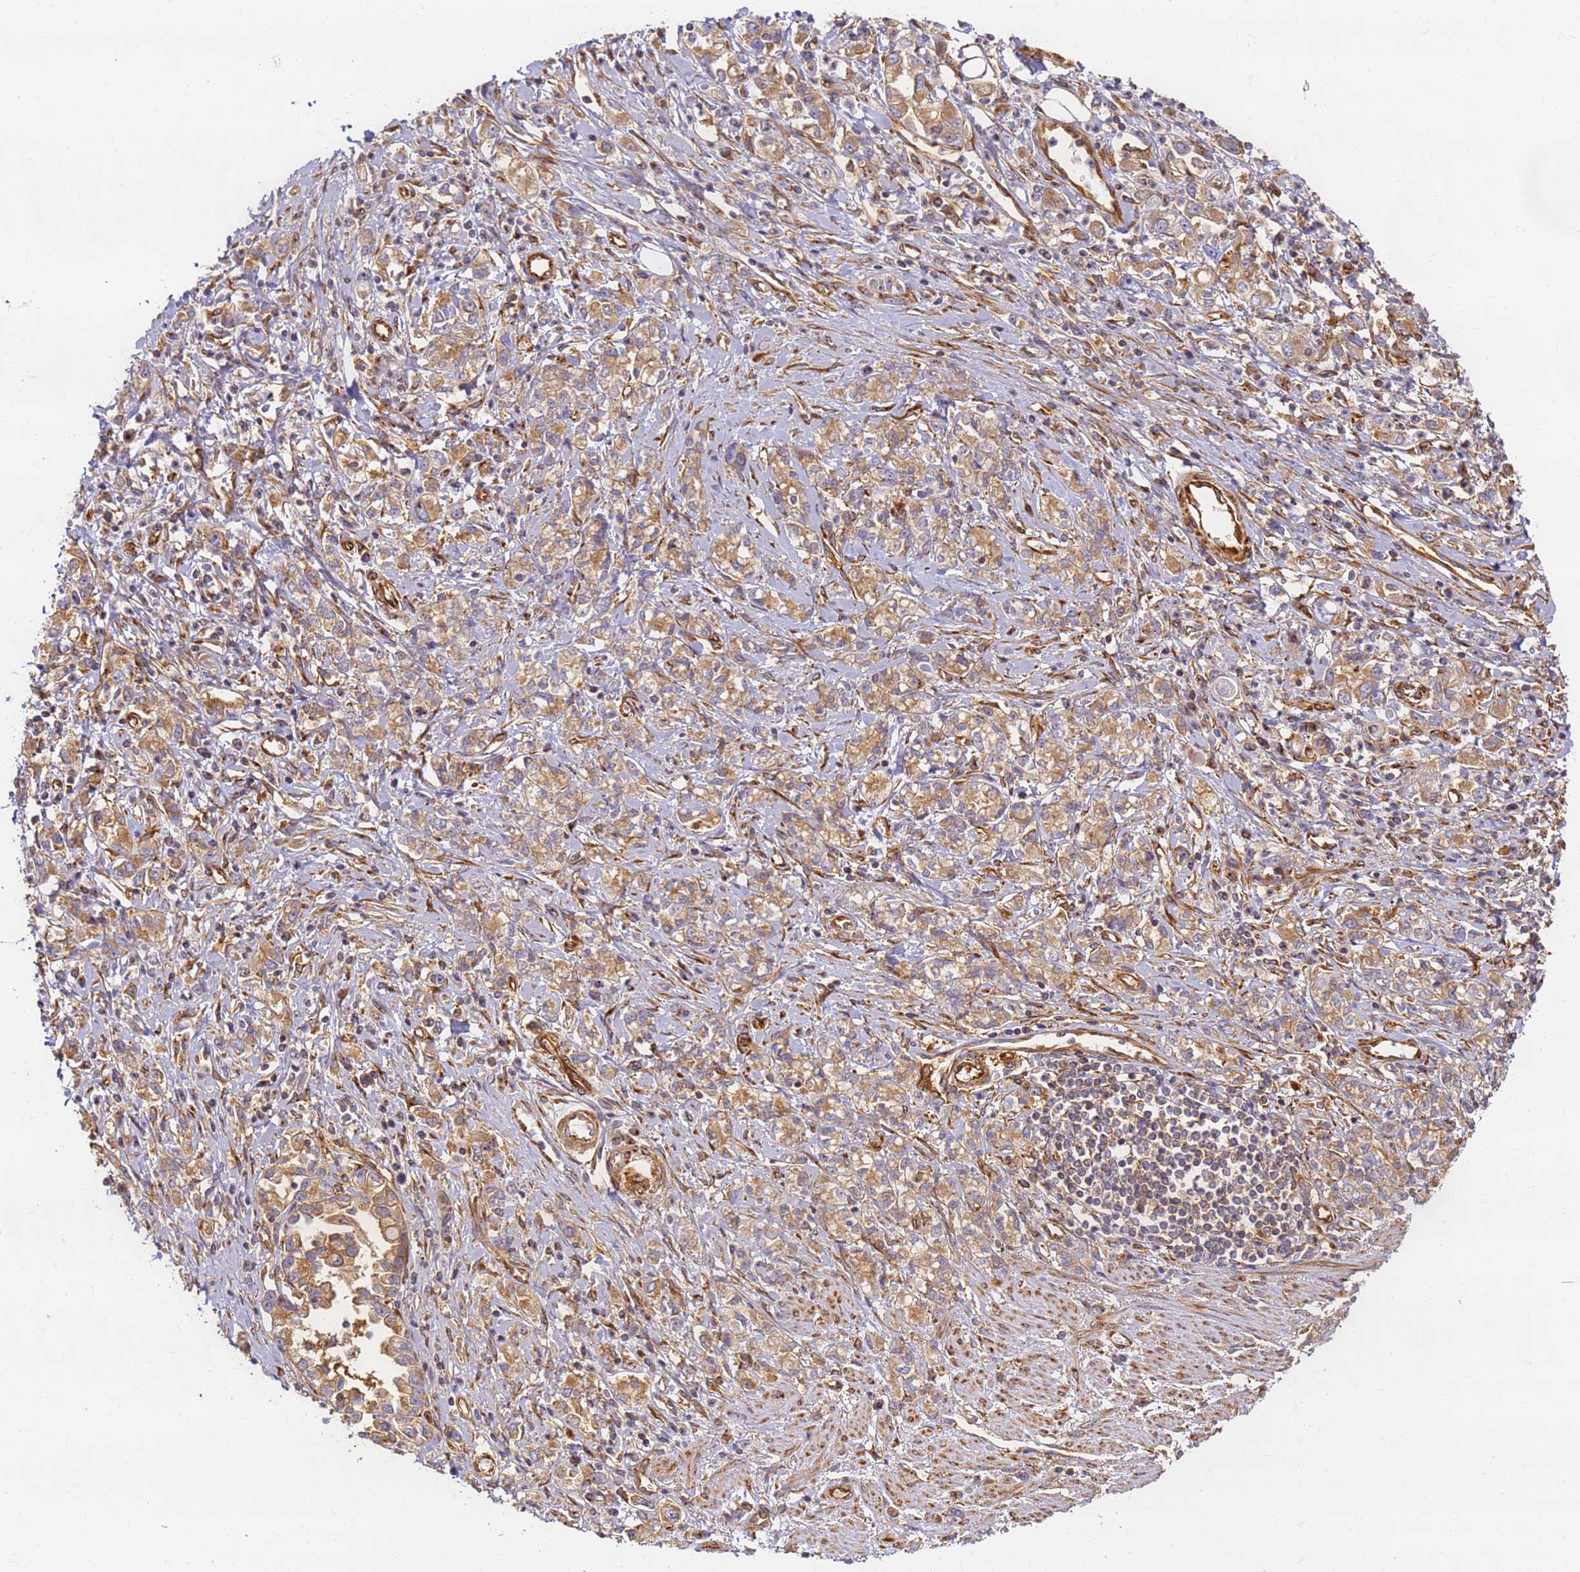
{"staining": {"intensity": "moderate", "quantity": ">75%", "location": "cytoplasmic/membranous"}, "tissue": "stomach cancer", "cell_type": "Tumor cells", "image_type": "cancer", "snomed": [{"axis": "morphology", "description": "Adenocarcinoma, NOS"}, {"axis": "topography", "description": "Stomach"}], "caption": "Immunohistochemical staining of adenocarcinoma (stomach) shows medium levels of moderate cytoplasmic/membranous expression in about >75% of tumor cells. (DAB IHC with brightfield microscopy, high magnification).", "gene": "DYNC1I2", "patient": {"sex": "female", "age": 76}}